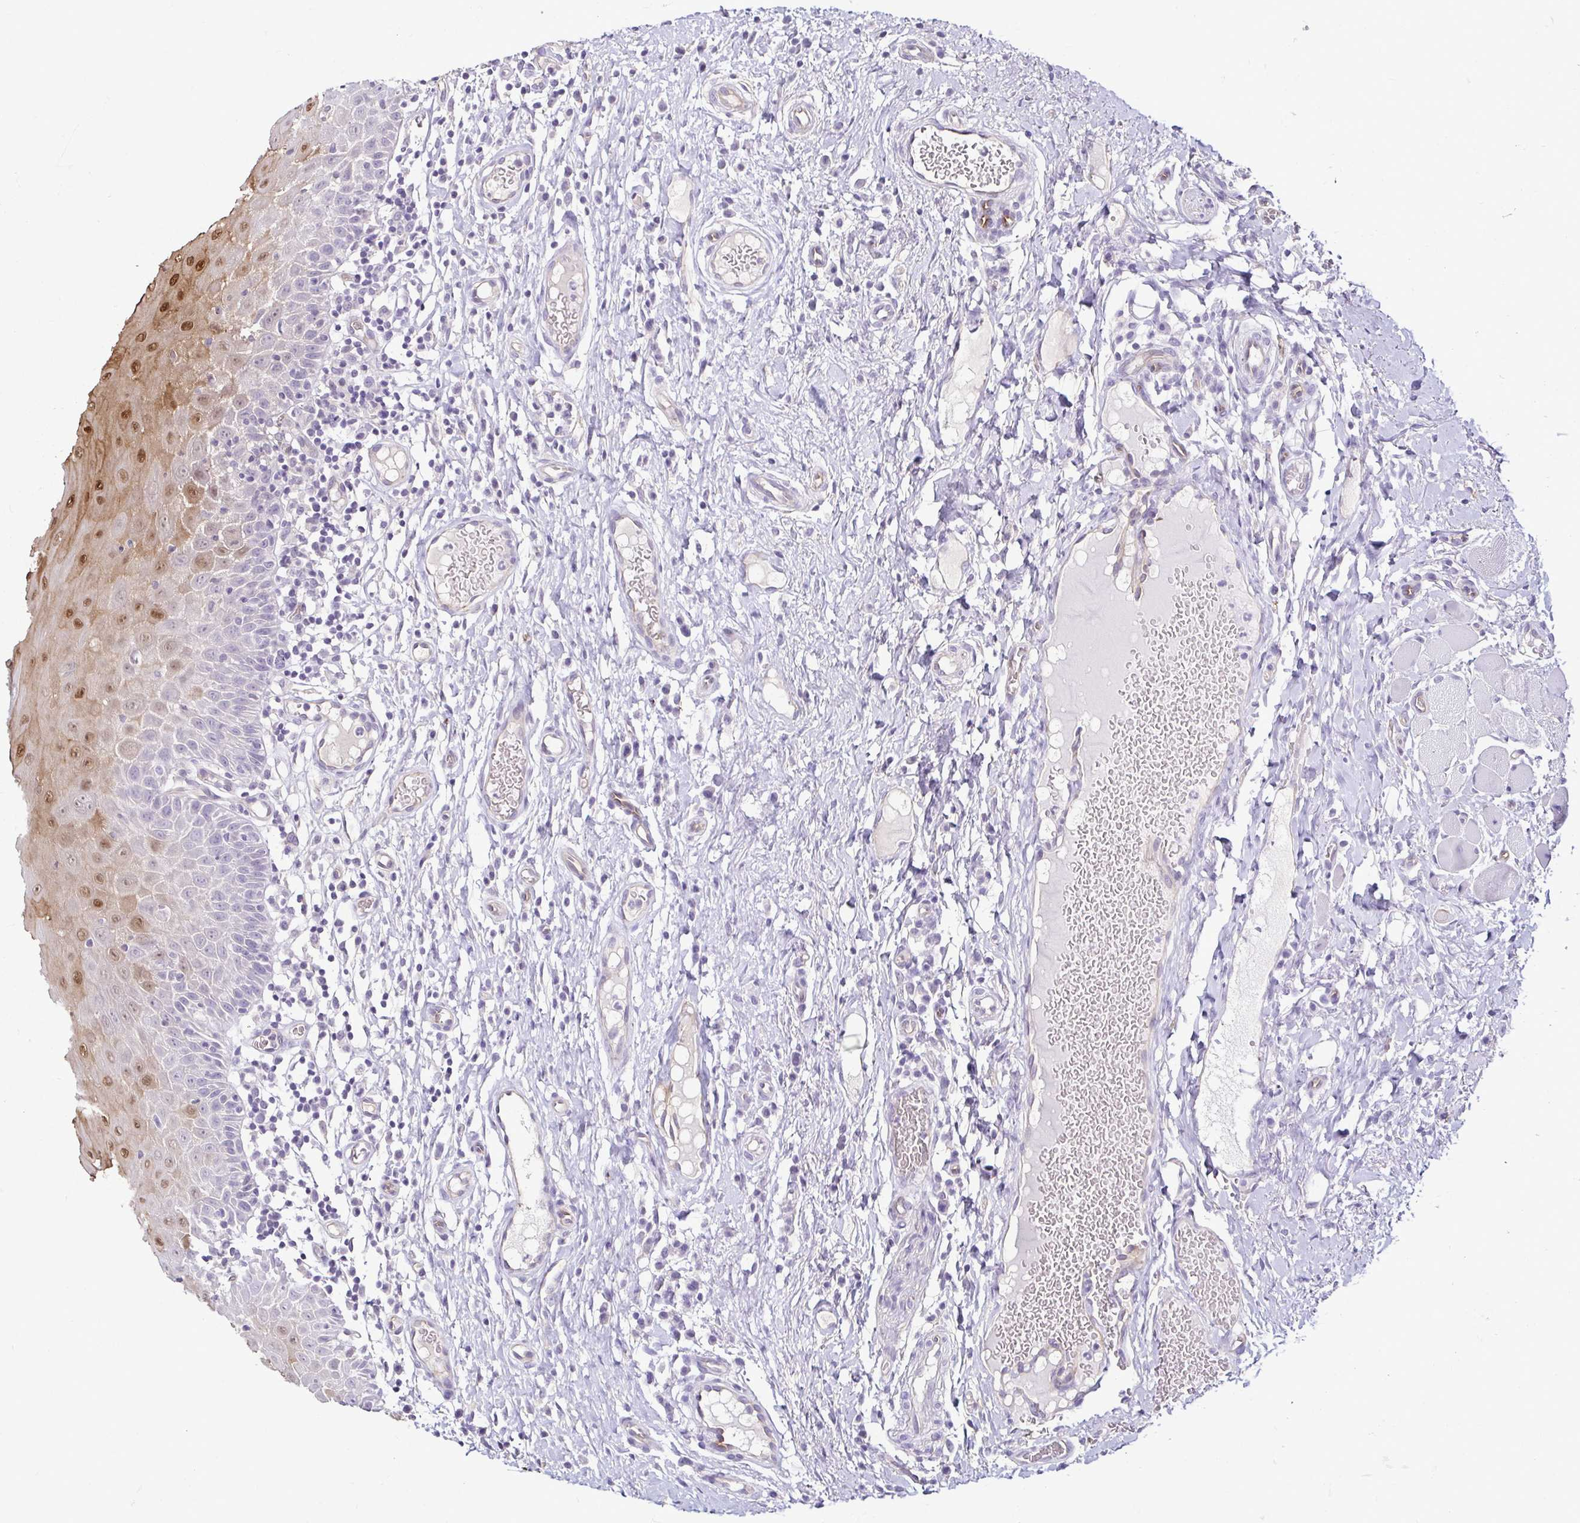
{"staining": {"intensity": "moderate", "quantity": "<25%", "location": "cytoplasmic/membranous,nuclear"}, "tissue": "oral mucosa", "cell_type": "Squamous epithelial cells", "image_type": "normal", "snomed": [{"axis": "morphology", "description": "Normal tissue, NOS"}, {"axis": "topography", "description": "Oral tissue"}, {"axis": "topography", "description": "Tounge, NOS"}], "caption": "High-magnification brightfield microscopy of benign oral mucosa stained with DAB (brown) and counterstained with hematoxylin (blue). squamous epithelial cells exhibit moderate cytoplasmic/membranous,nuclear staining is appreciated in about<25% of cells. (Stains: DAB in brown, nuclei in blue, Microscopy: brightfield microscopy at high magnification).", "gene": "CASP14", "patient": {"sex": "female", "age": 58}}